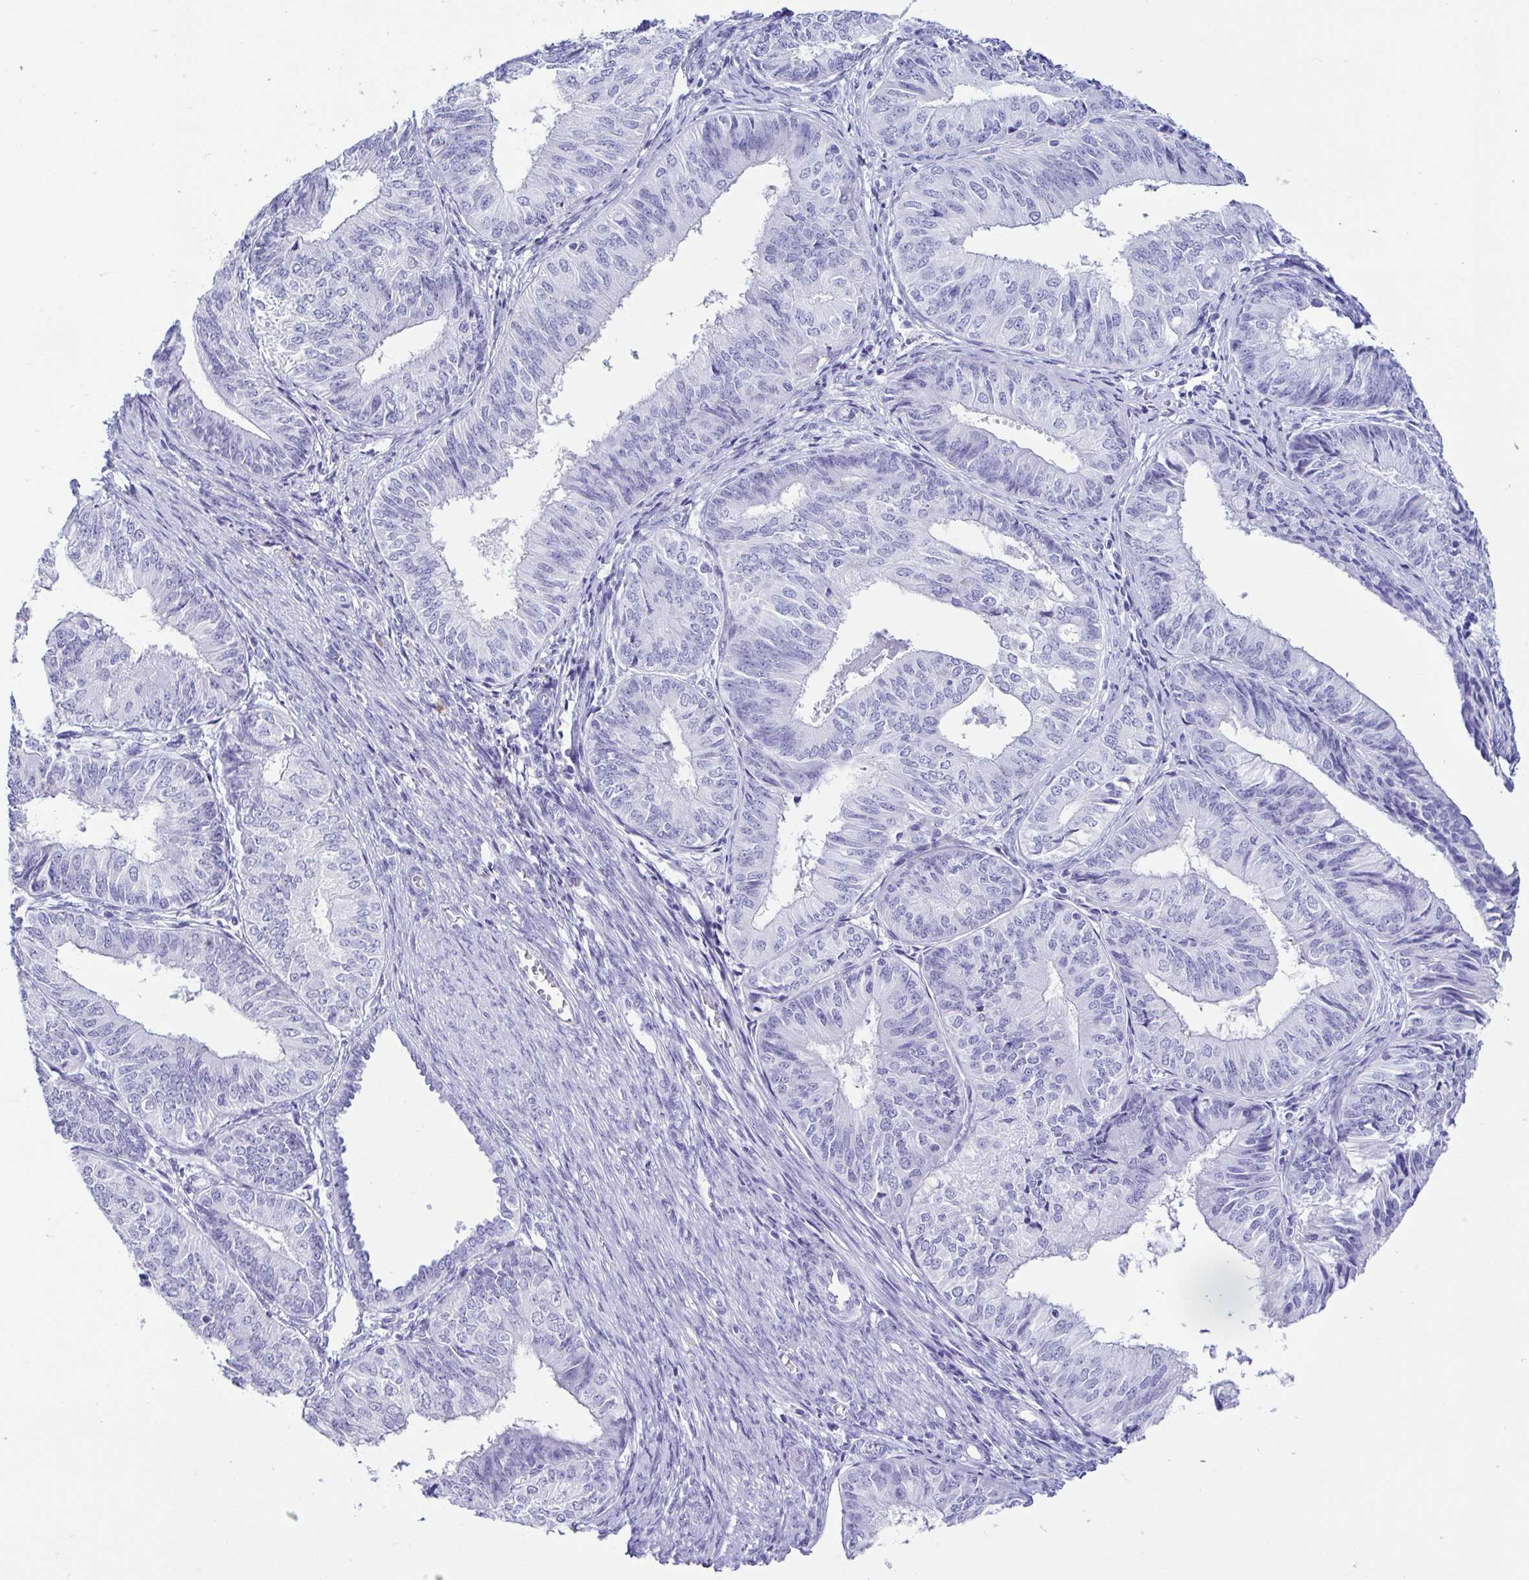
{"staining": {"intensity": "negative", "quantity": "none", "location": "none"}, "tissue": "endometrial cancer", "cell_type": "Tumor cells", "image_type": "cancer", "snomed": [{"axis": "morphology", "description": "Adenocarcinoma, NOS"}, {"axis": "topography", "description": "Endometrium"}], "caption": "Endometrial adenocarcinoma was stained to show a protein in brown. There is no significant positivity in tumor cells.", "gene": "CD164L2", "patient": {"sex": "female", "age": 58}}